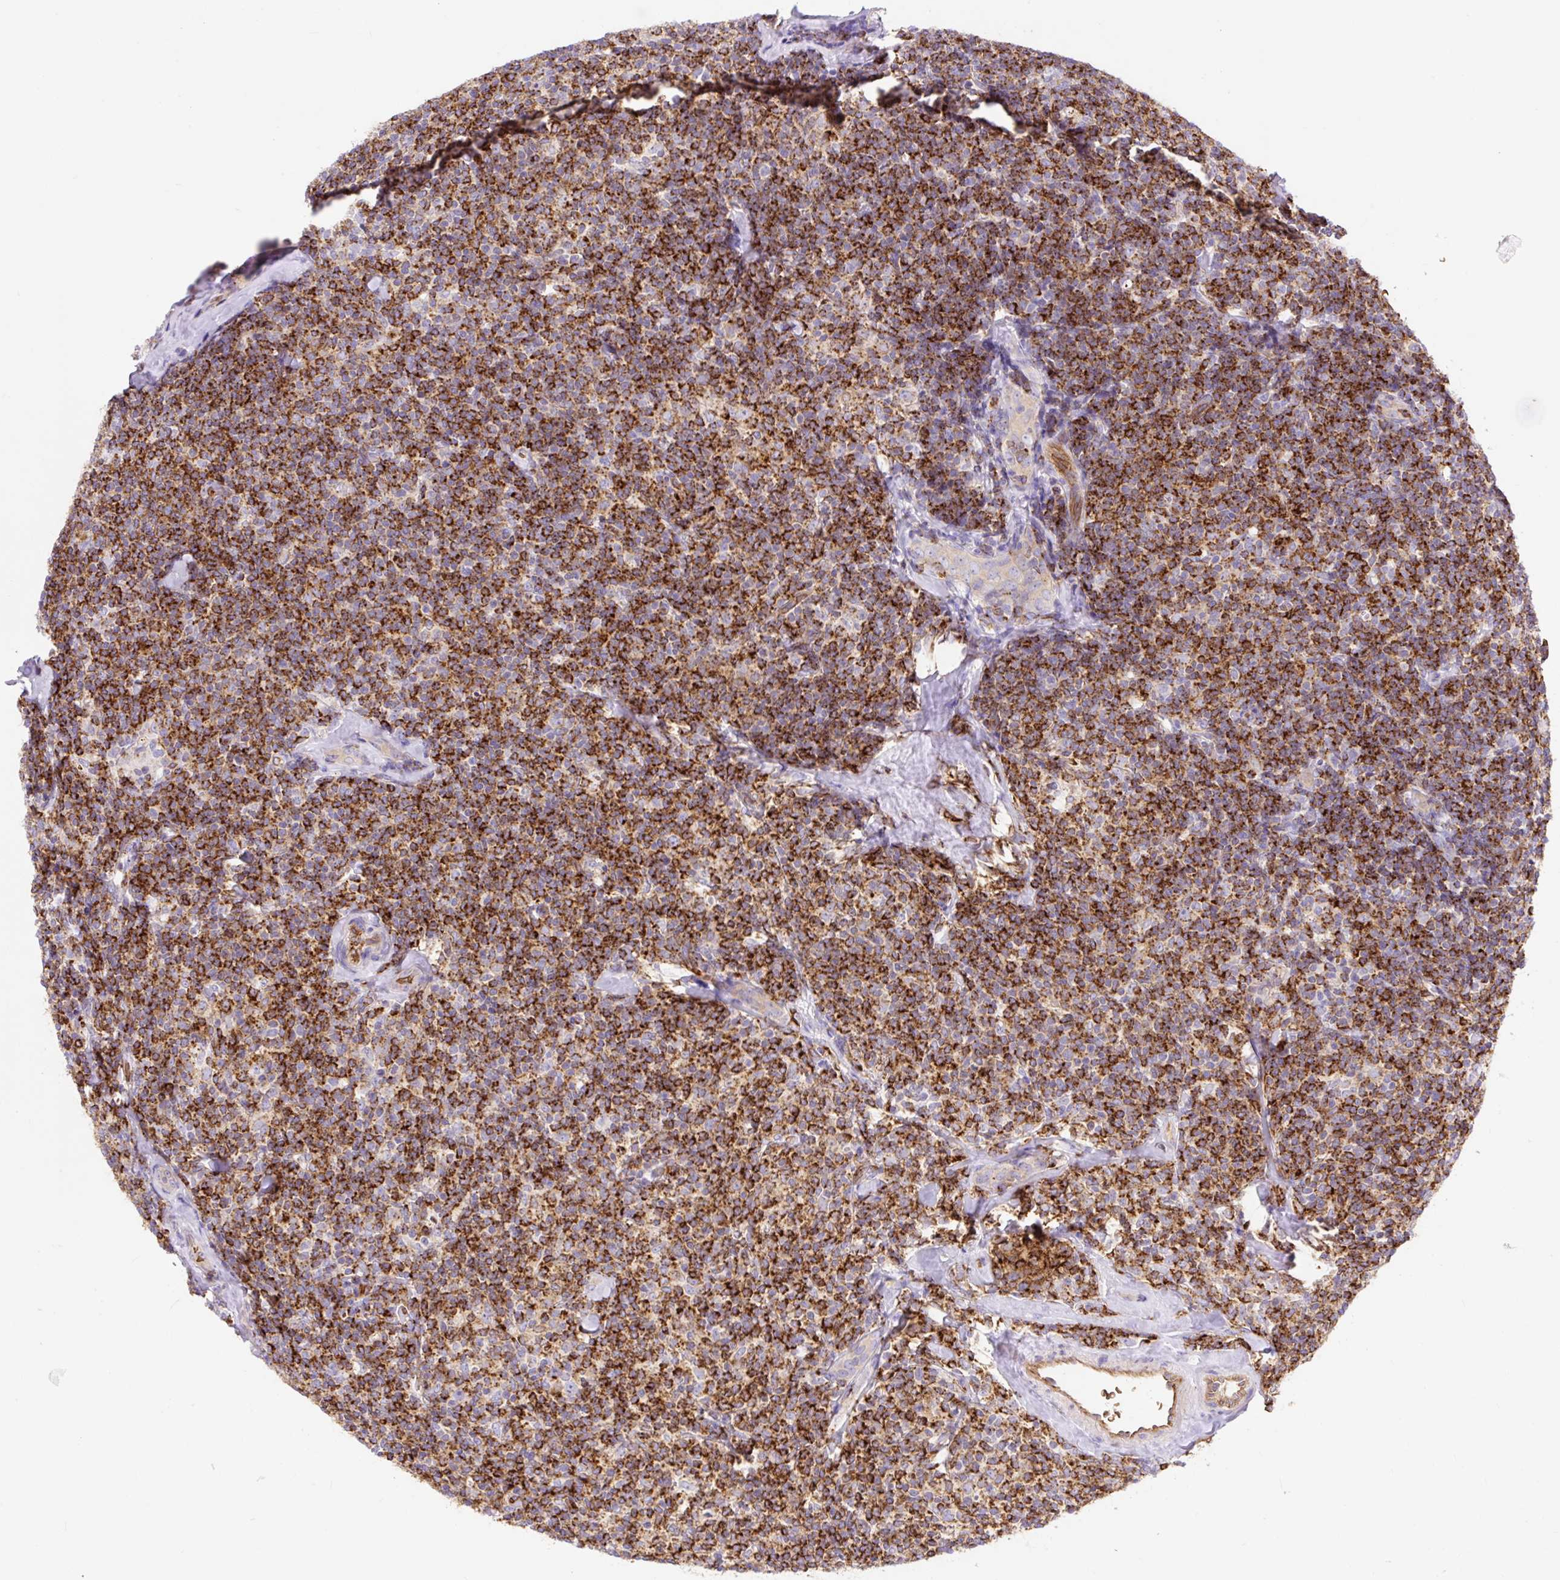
{"staining": {"intensity": "strong", "quantity": ">75%", "location": "cytoplasmic/membranous"}, "tissue": "lymphoma", "cell_type": "Tumor cells", "image_type": "cancer", "snomed": [{"axis": "morphology", "description": "Malignant lymphoma, non-Hodgkin's type, Low grade"}, {"axis": "topography", "description": "Lymph node"}], "caption": "Malignant lymphoma, non-Hodgkin's type (low-grade) was stained to show a protein in brown. There is high levels of strong cytoplasmic/membranous staining in about >75% of tumor cells.", "gene": "HIP1R", "patient": {"sex": "female", "age": 56}}